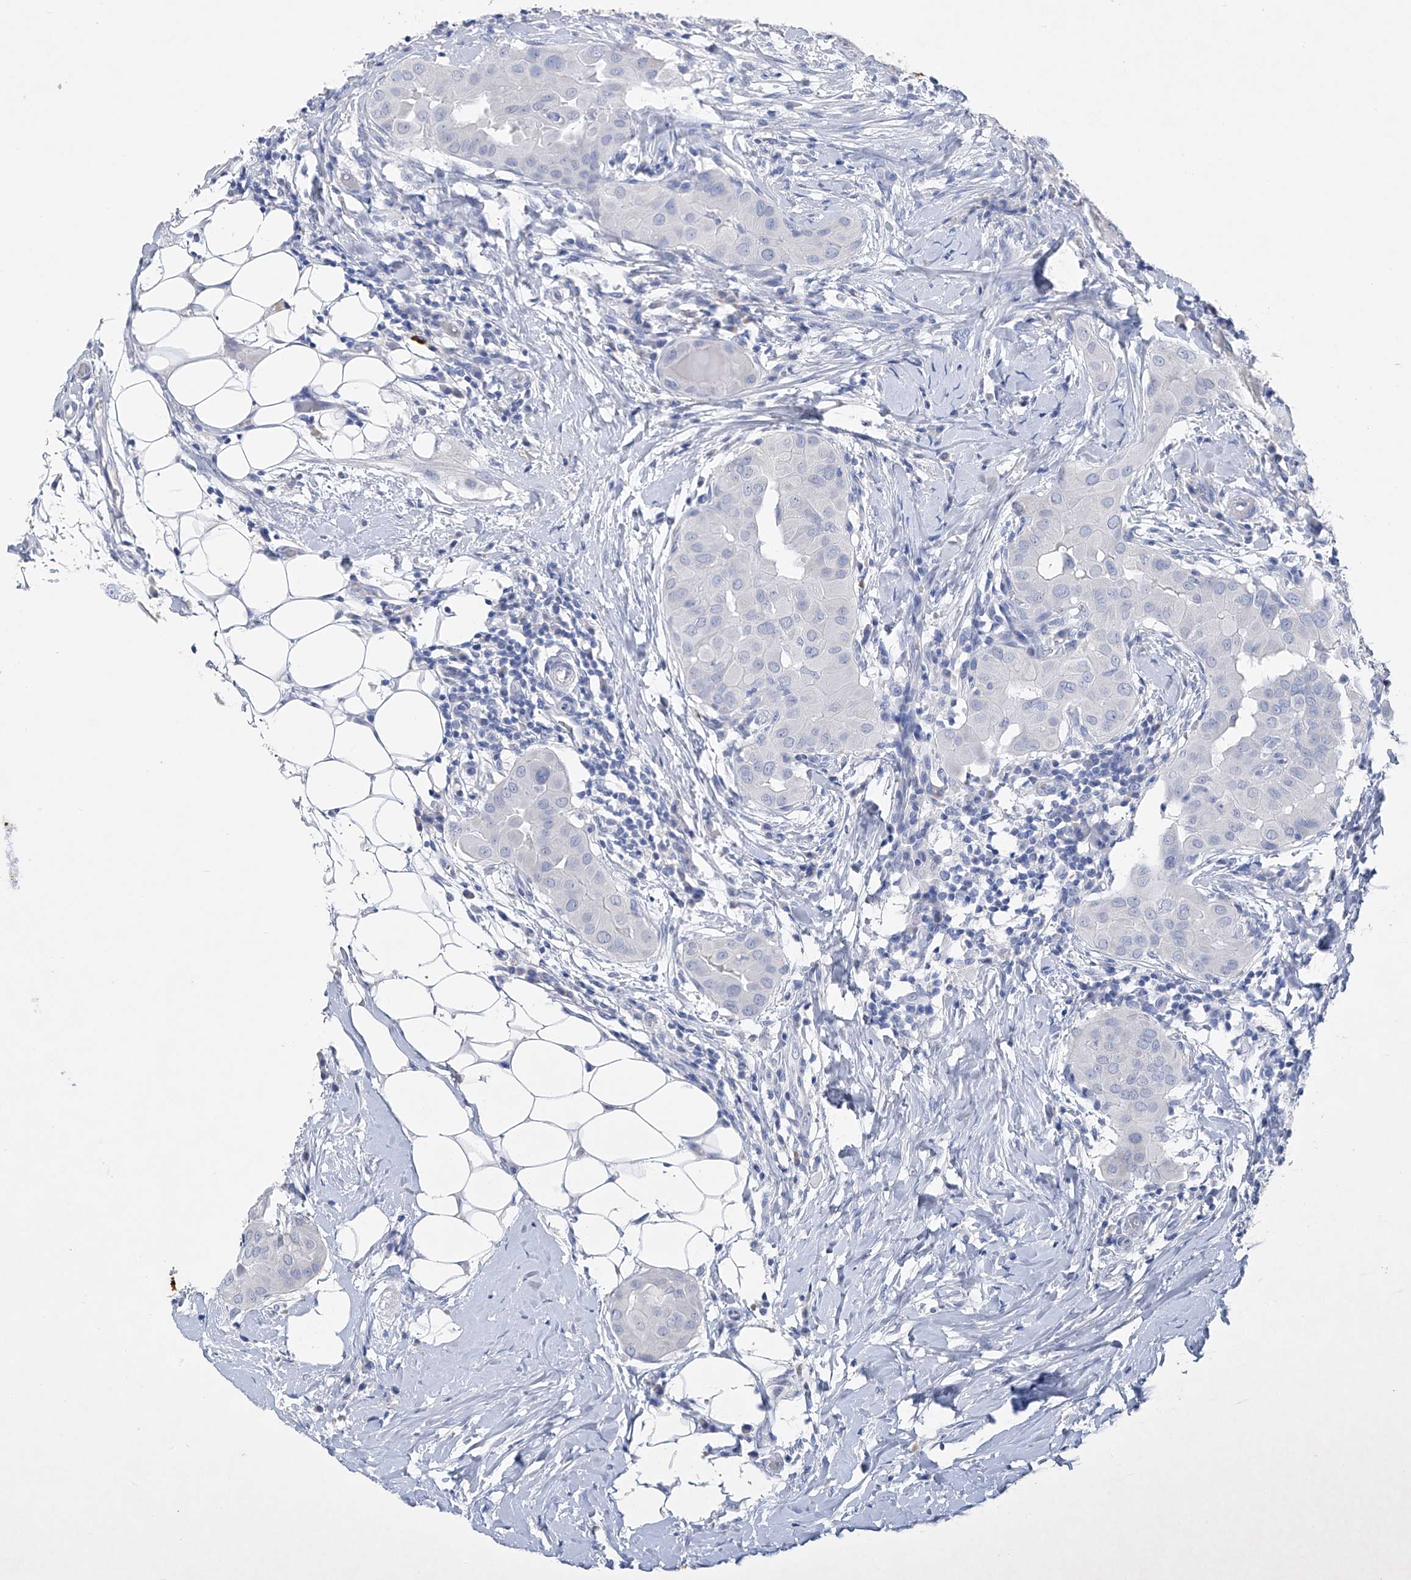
{"staining": {"intensity": "negative", "quantity": "none", "location": "none"}, "tissue": "thyroid cancer", "cell_type": "Tumor cells", "image_type": "cancer", "snomed": [{"axis": "morphology", "description": "Papillary adenocarcinoma, NOS"}, {"axis": "topography", "description": "Thyroid gland"}], "caption": "This is an IHC histopathology image of papillary adenocarcinoma (thyroid). There is no expression in tumor cells.", "gene": "ADRA1A", "patient": {"sex": "male", "age": 33}}